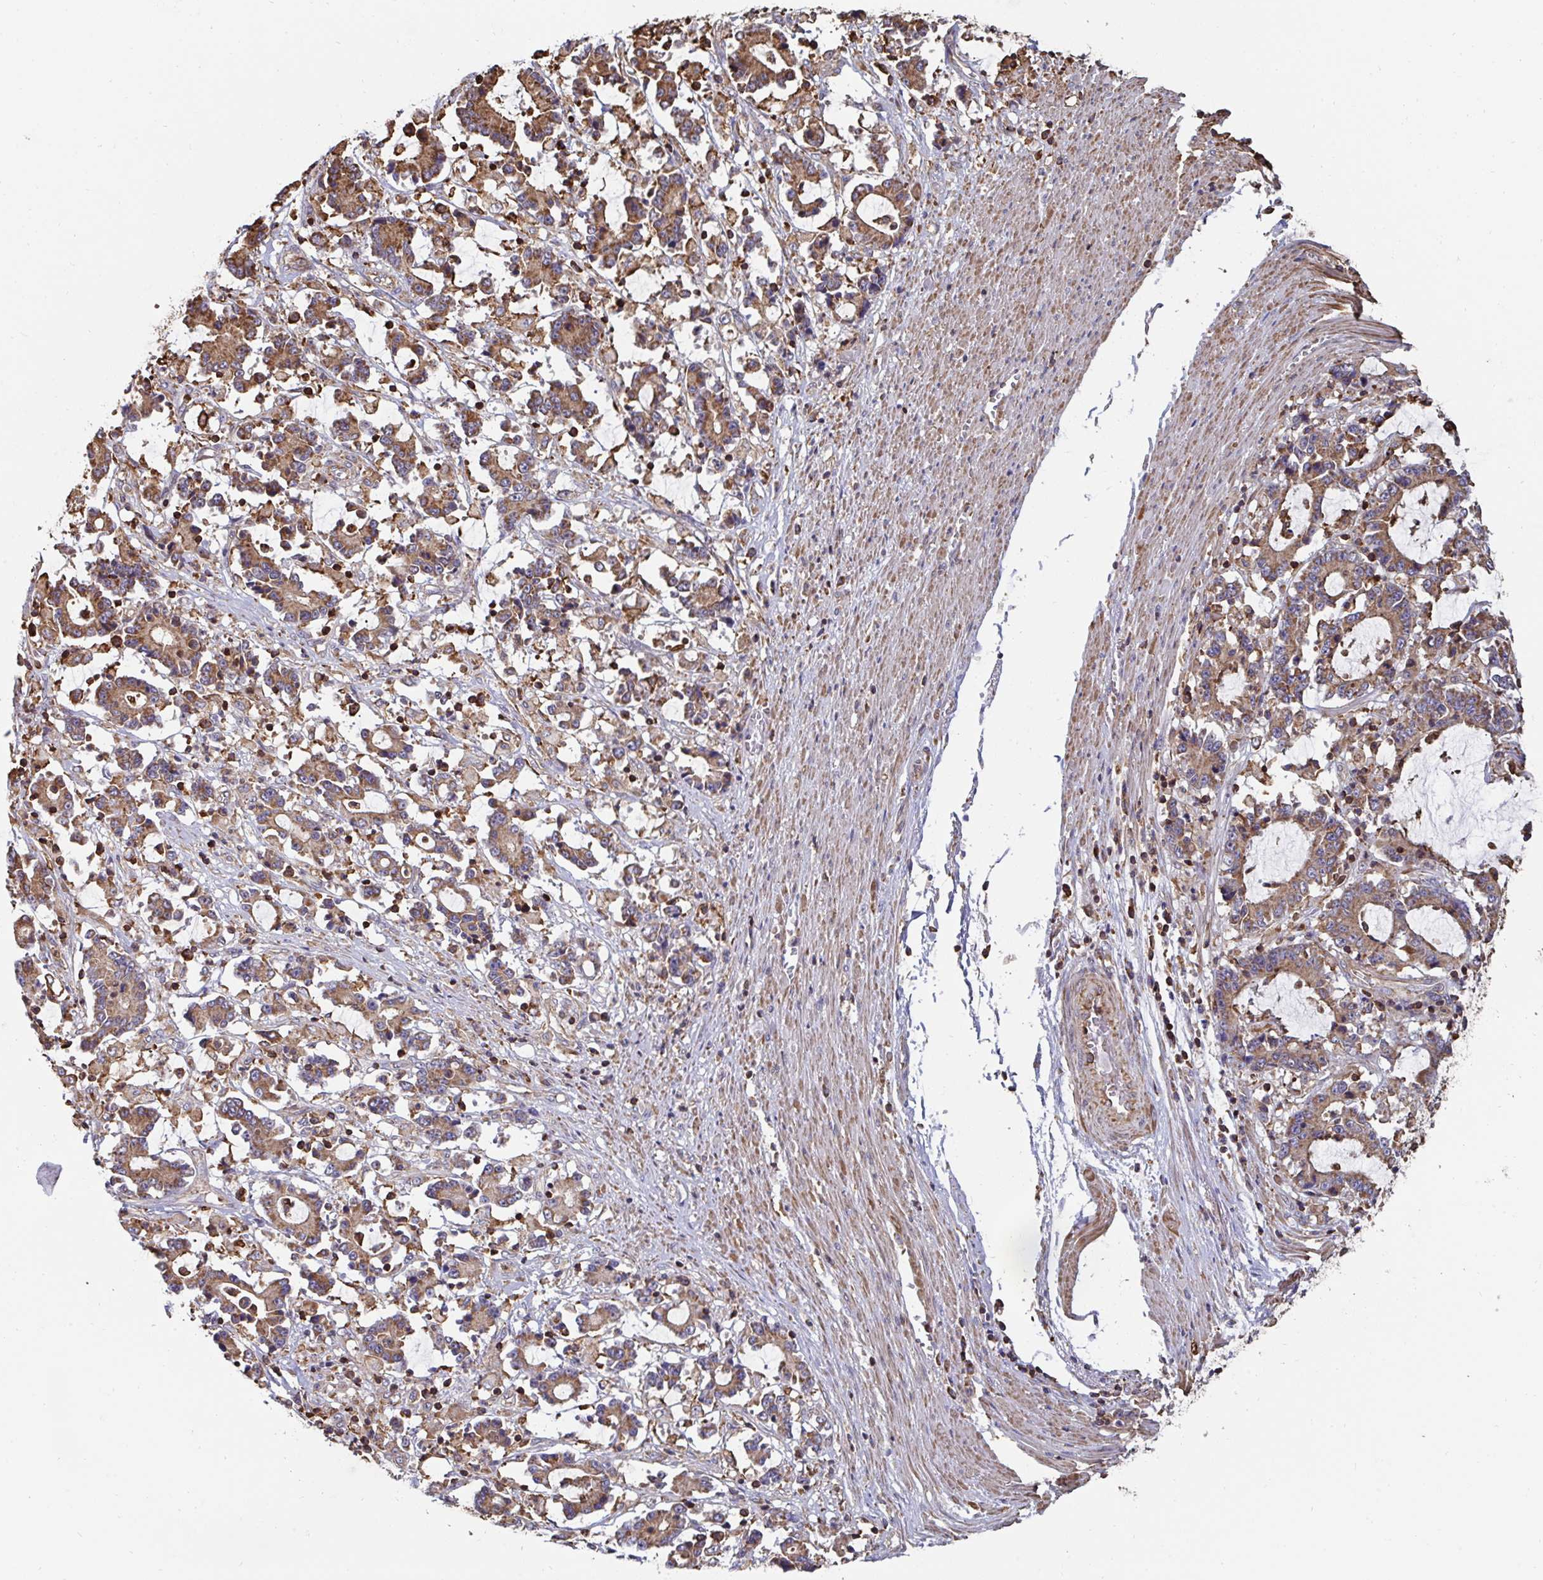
{"staining": {"intensity": "moderate", "quantity": ">75%", "location": "cytoplasmic/membranous"}, "tissue": "stomach cancer", "cell_type": "Tumor cells", "image_type": "cancer", "snomed": [{"axis": "morphology", "description": "Adenocarcinoma, NOS"}, {"axis": "topography", "description": "Stomach, upper"}], "caption": "Protein expression analysis of stomach cancer displays moderate cytoplasmic/membranous staining in about >75% of tumor cells.", "gene": "DZANK1", "patient": {"sex": "male", "age": 68}}